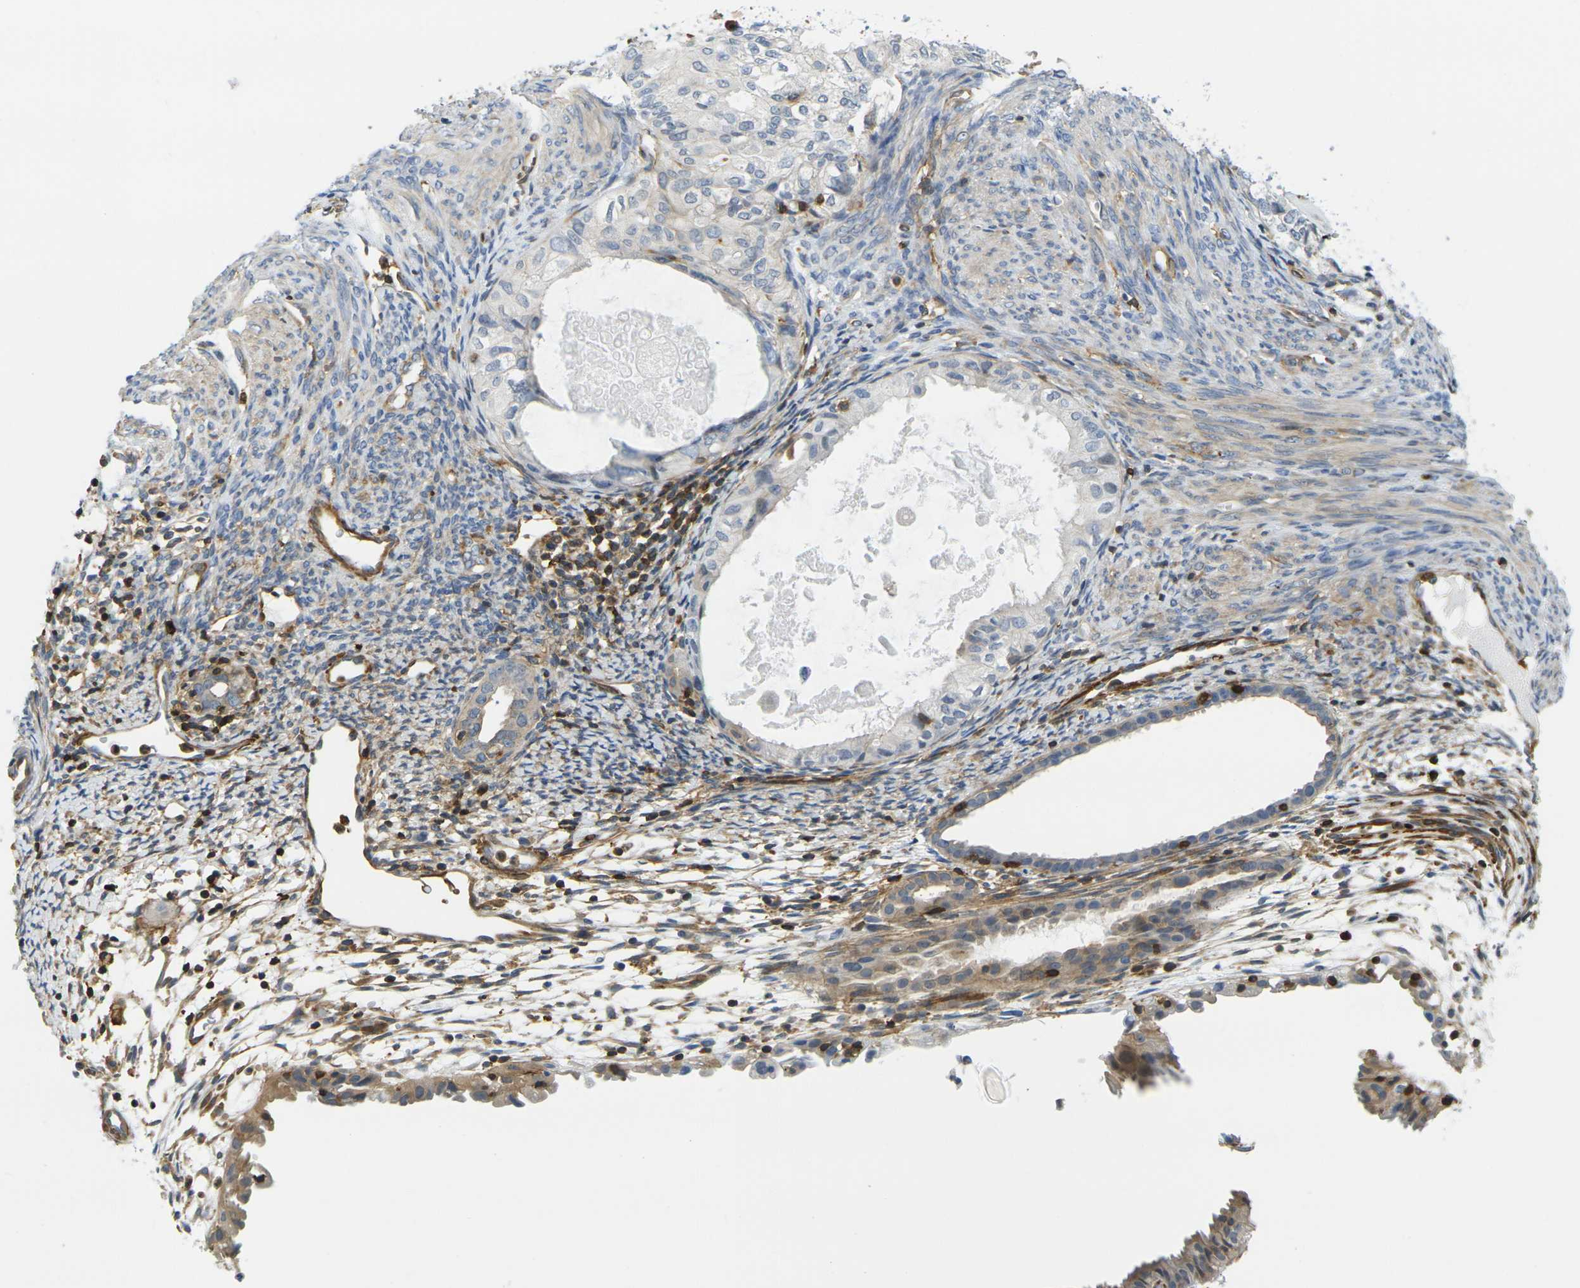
{"staining": {"intensity": "negative", "quantity": "none", "location": "none"}, "tissue": "cervical cancer", "cell_type": "Tumor cells", "image_type": "cancer", "snomed": [{"axis": "morphology", "description": "Normal tissue, NOS"}, {"axis": "morphology", "description": "Adenocarcinoma, NOS"}, {"axis": "topography", "description": "Cervix"}, {"axis": "topography", "description": "Endometrium"}], "caption": "IHC photomicrograph of neoplastic tissue: cervical cancer stained with DAB demonstrates no significant protein staining in tumor cells. (DAB immunohistochemistry (IHC) visualized using brightfield microscopy, high magnification).", "gene": "LASP1", "patient": {"sex": "female", "age": 86}}